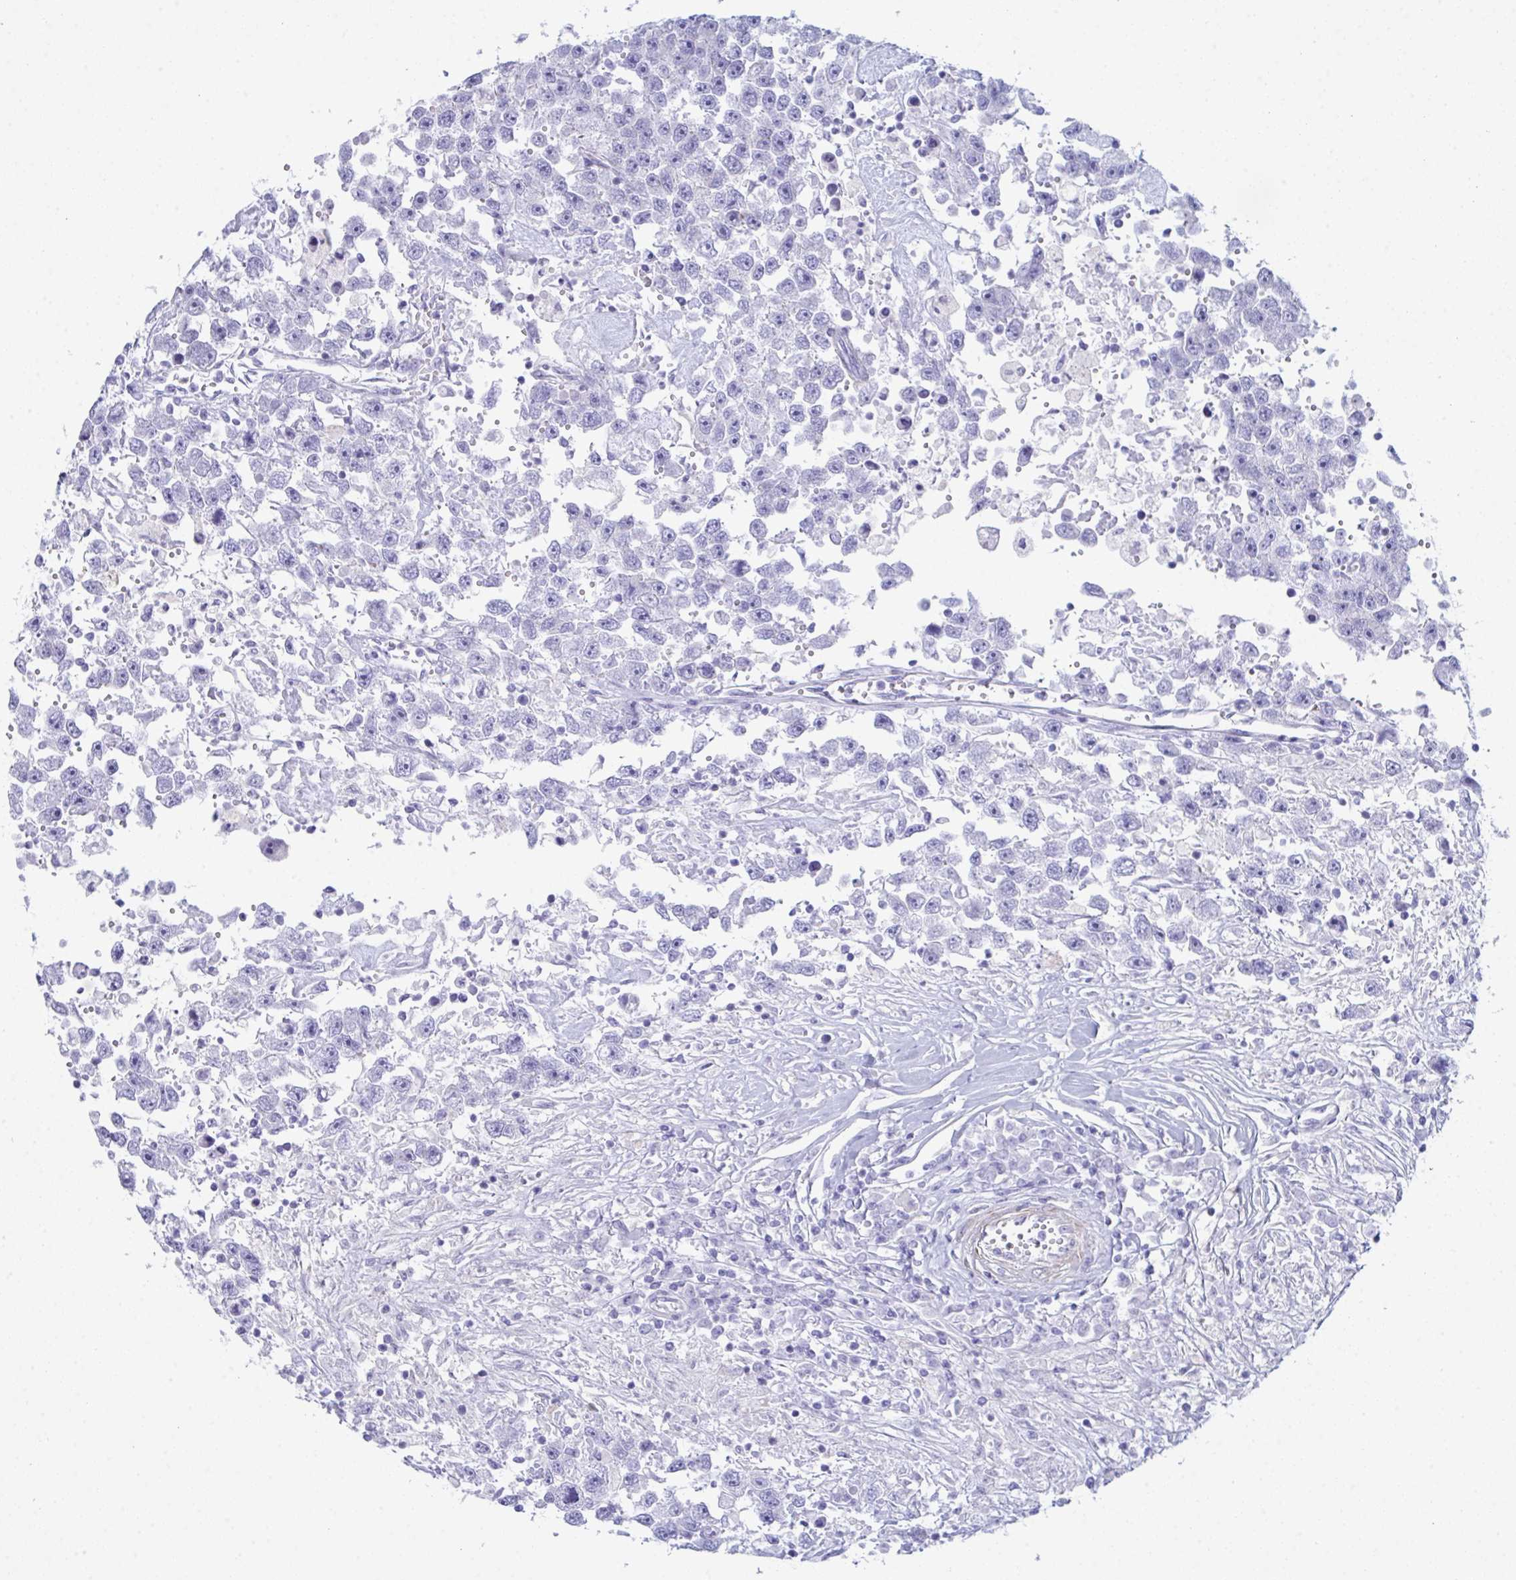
{"staining": {"intensity": "negative", "quantity": "none", "location": "none"}, "tissue": "testis cancer", "cell_type": "Tumor cells", "image_type": "cancer", "snomed": [{"axis": "morphology", "description": "Carcinoma, Embryonal, NOS"}, {"axis": "topography", "description": "Testis"}], "caption": "High magnification brightfield microscopy of testis embryonal carcinoma stained with DAB (brown) and counterstained with hematoxylin (blue): tumor cells show no significant expression.", "gene": "CEP170B", "patient": {"sex": "male", "age": 83}}